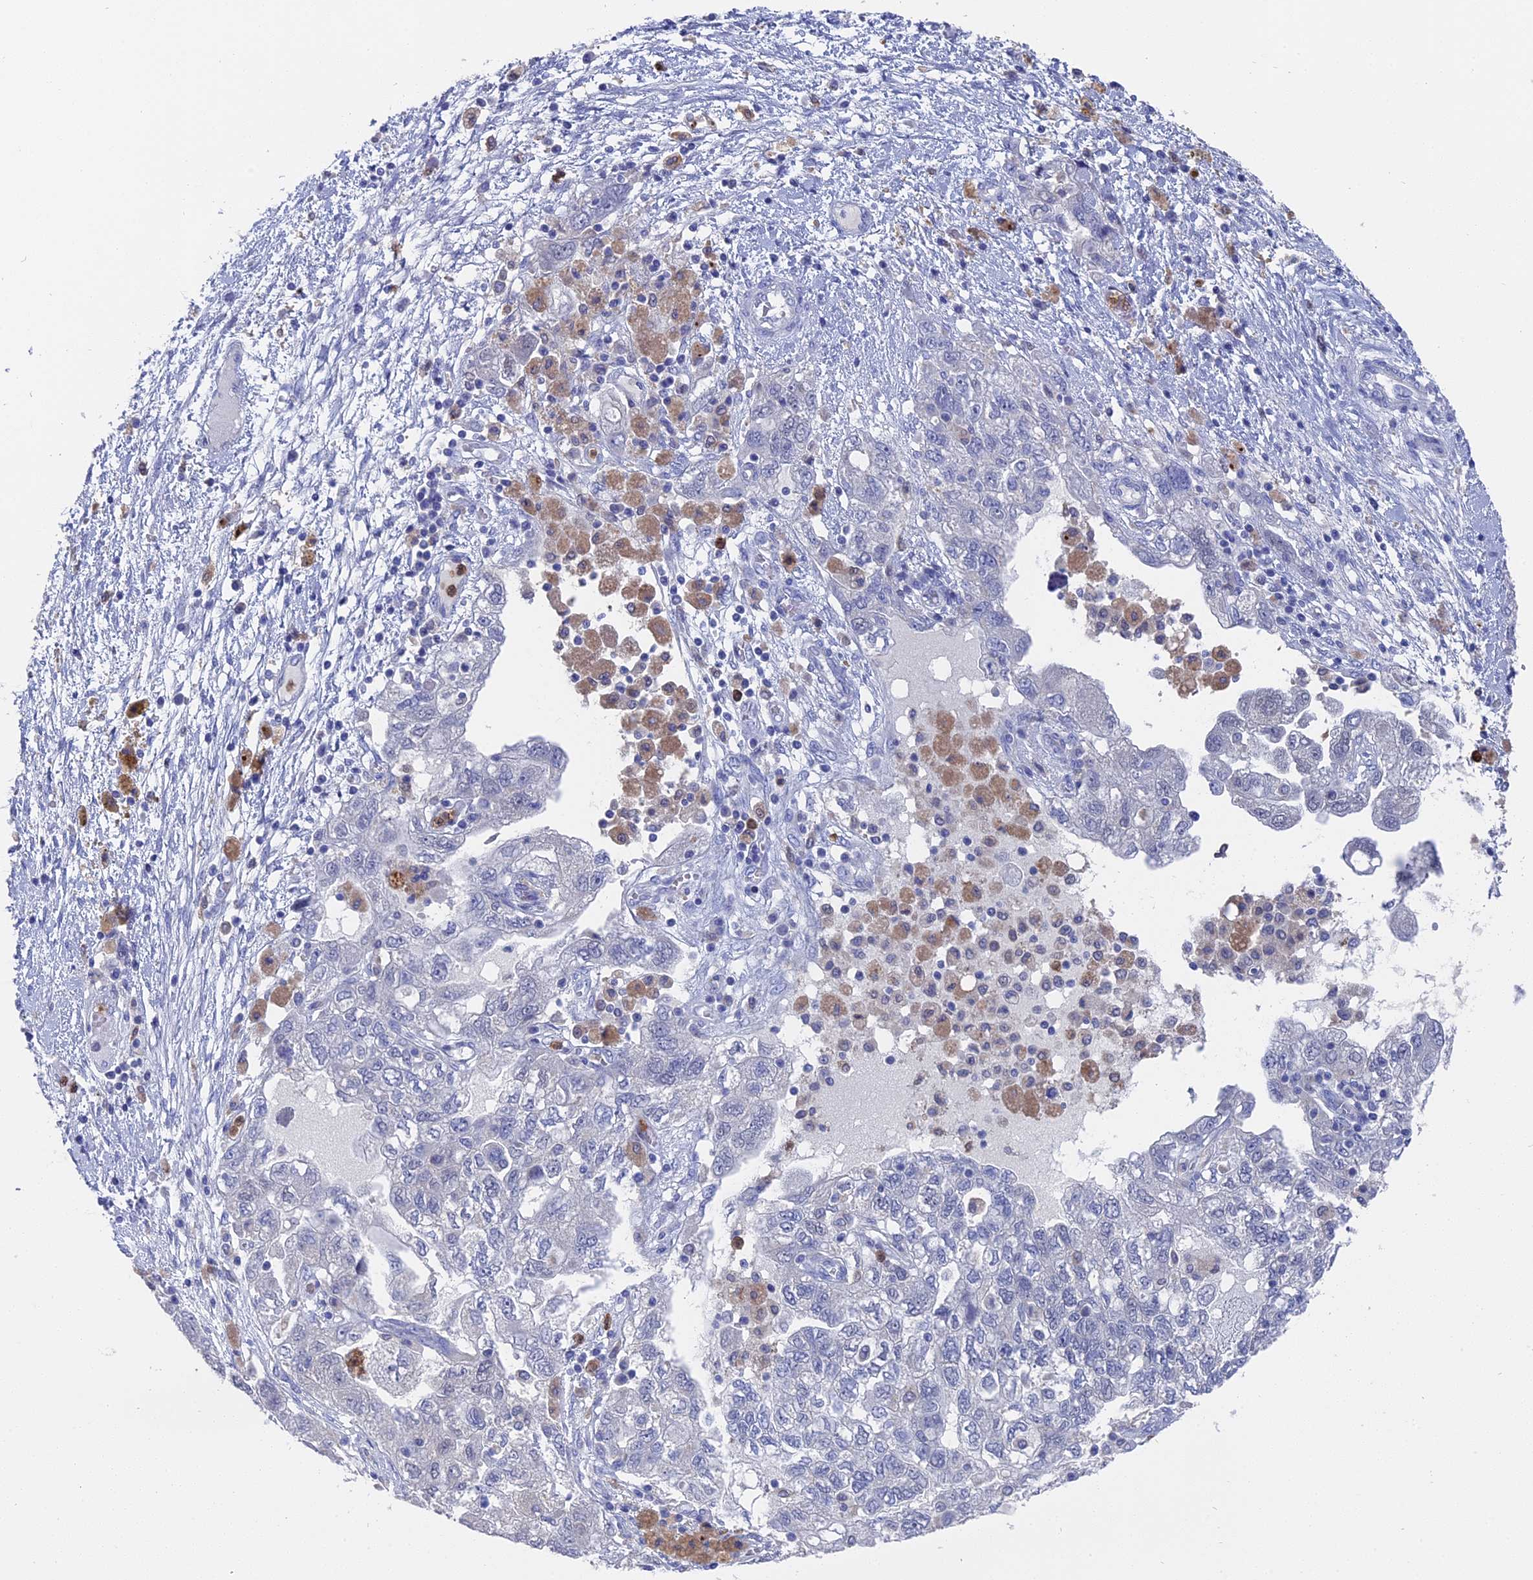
{"staining": {"intensity": "negative", "quantity": "none", "location": "none"}, "tissue": "ovarian cancer", "cell_type": "Tumor cells", "image_type": "cancer", "snomed": [{"axis": "morphology", "description": "Carcinoma, NOS"}, {"axis": "morphology", "description": "Cystadenocarcinoma, serous, NOS"}, {"axis": "topography", "description": "Ovary"}], "caption": "DAB immunohistochemical staining of ovarian cancer displays no significant staining in tumor cells.", "gene": "NCF4", "patient": {"sex": "female", "age": 69}}